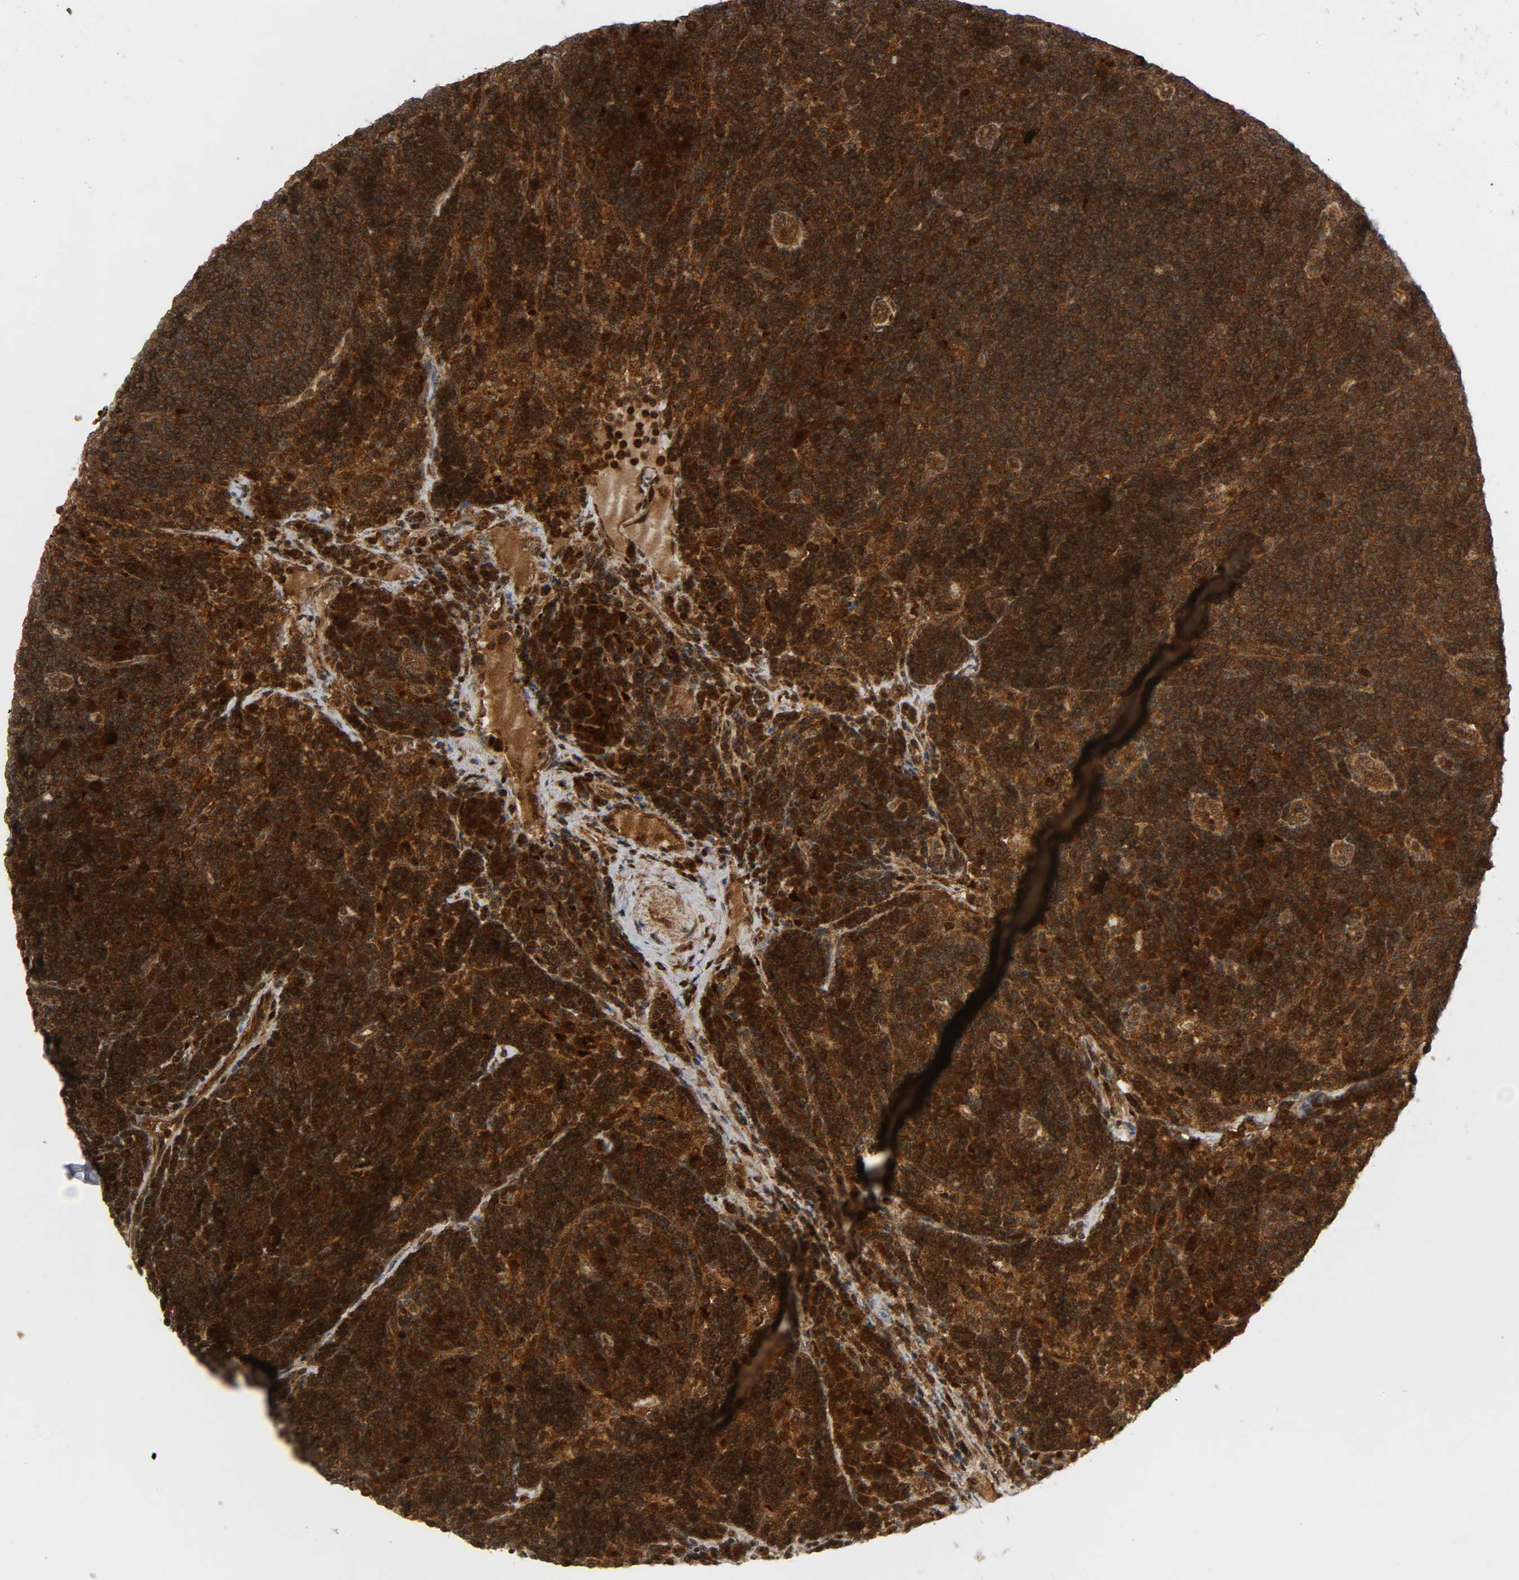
{"staining": {"intensity": "strong", "quantity": ">75%", "location": "cytoplasmic/membranous"}, "tissue": "lymph node", "cell_type": "Germinal center cells", "image_type": "normal", "snomed": [{"axis": "morphology", "description": "Normal tissue, NOS"}, {"axis": "morphology", "description": "Squamous cell carcinoma, metastatic, NOS"}, {"axis": "topography", "description": "Lymph node"}], "caption": "Germinal center cells reveal high levels of strong cytoplasmic/membranous positivity in about >75% of cells in unremarkable human lymph node. Nuclei are stained in blue.", "gene": "CHUK", "patient": {"sex": "female", "age": 53}}